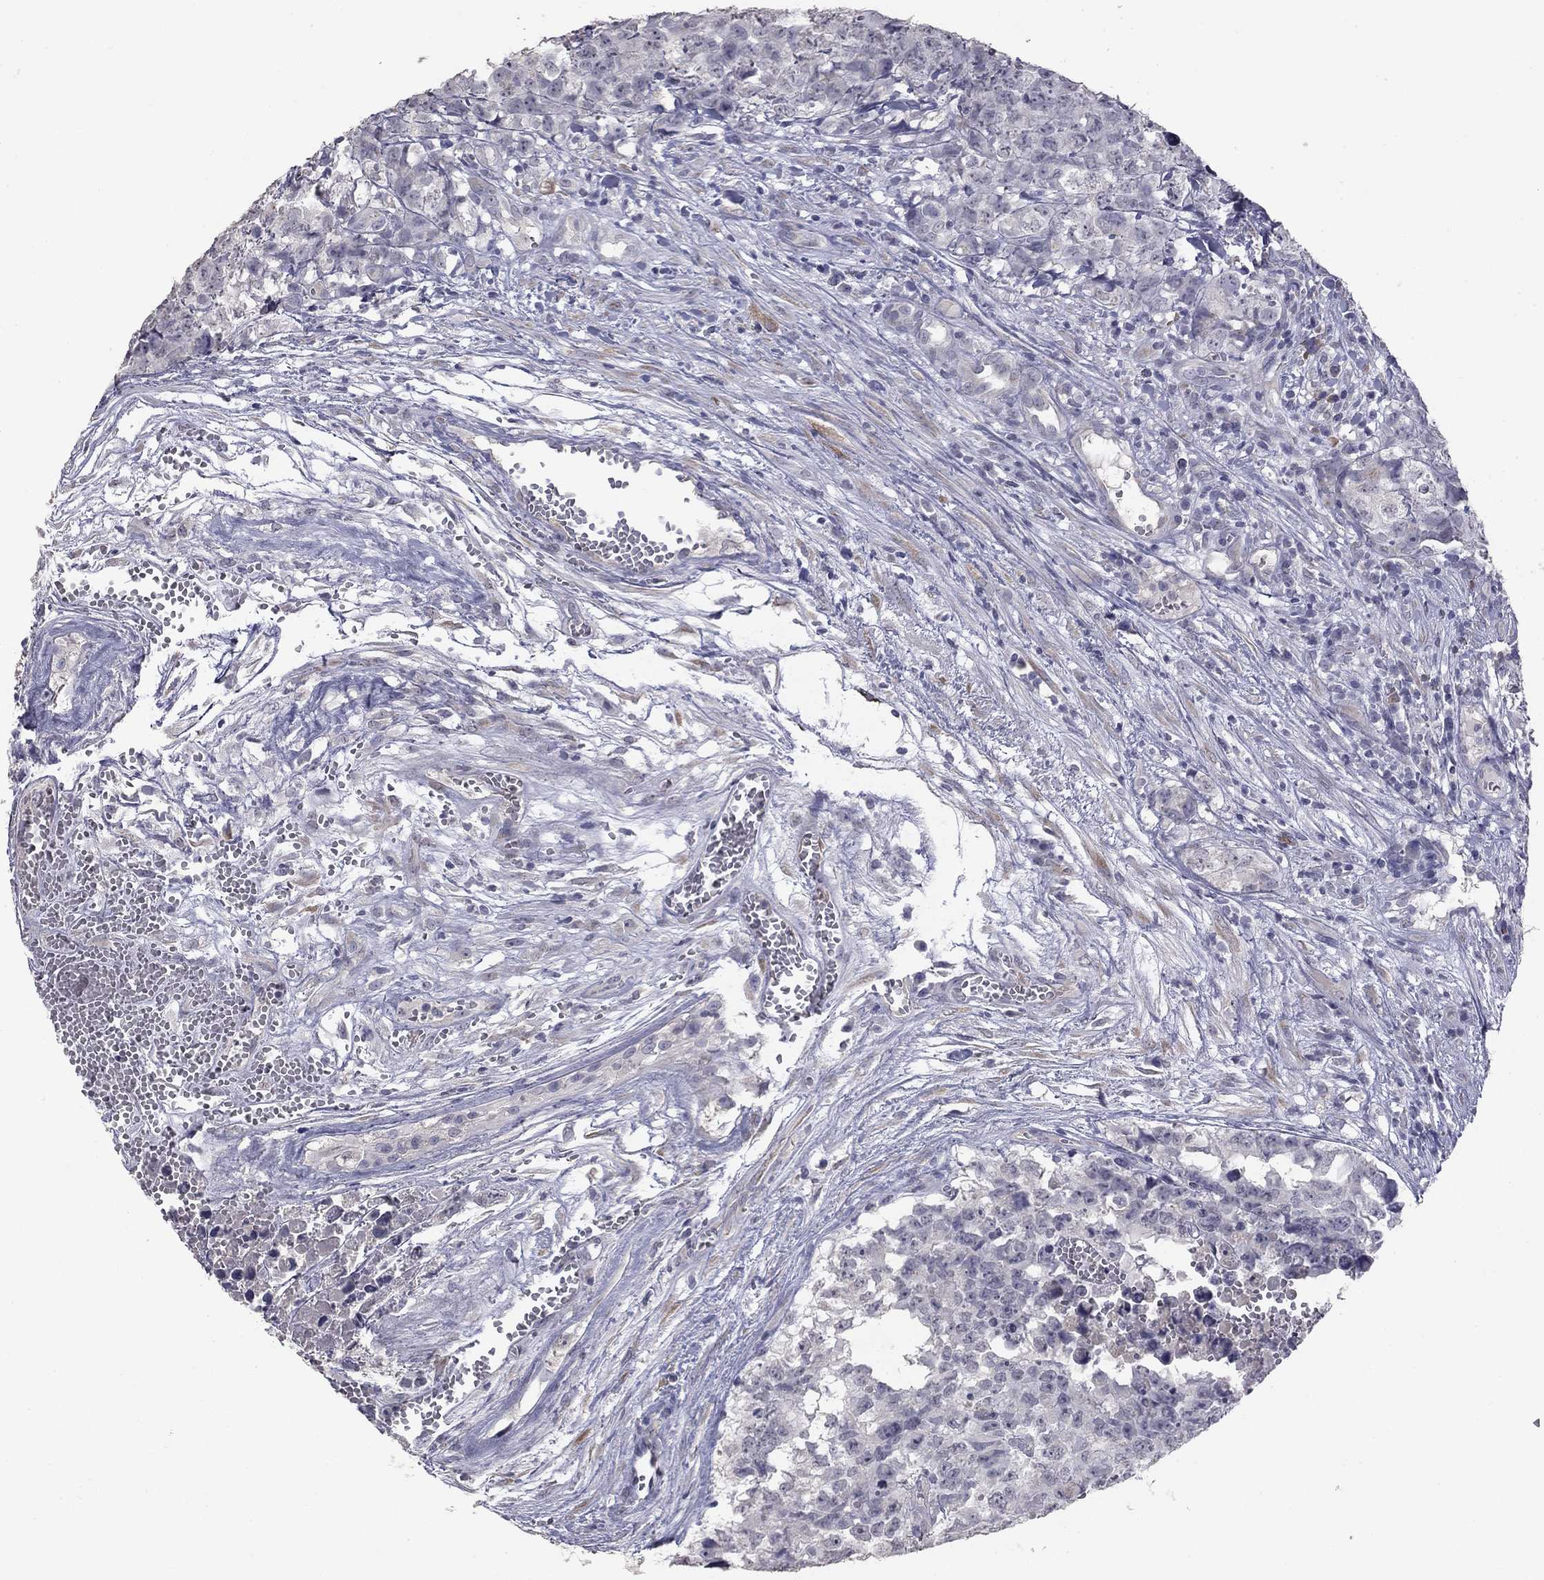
{"staining": {"intensity": "negative", "quantity": "none", "location": "none"}, "tissue": "testis cancer", "cell_type": "Tumor cells", "image_type": "cancer", "snomed": [{"axis": "morphology", "description": "Carcinoma, Embryonal, NOS"}, {"axis": "topography", "description": "Testis"}], "caption": "Tumor cells show no significant staining in testis cancer (embryonal carcinoma). The staining was performed using DAB (3,3'-diaminobenzidine) to visualize the protein expression in brown, while the nuclei were stained in blue with hematoxylin (Magnification: 20x).", "gene": "PRRT2", "patient": {"sex": "male", "age": 23}}